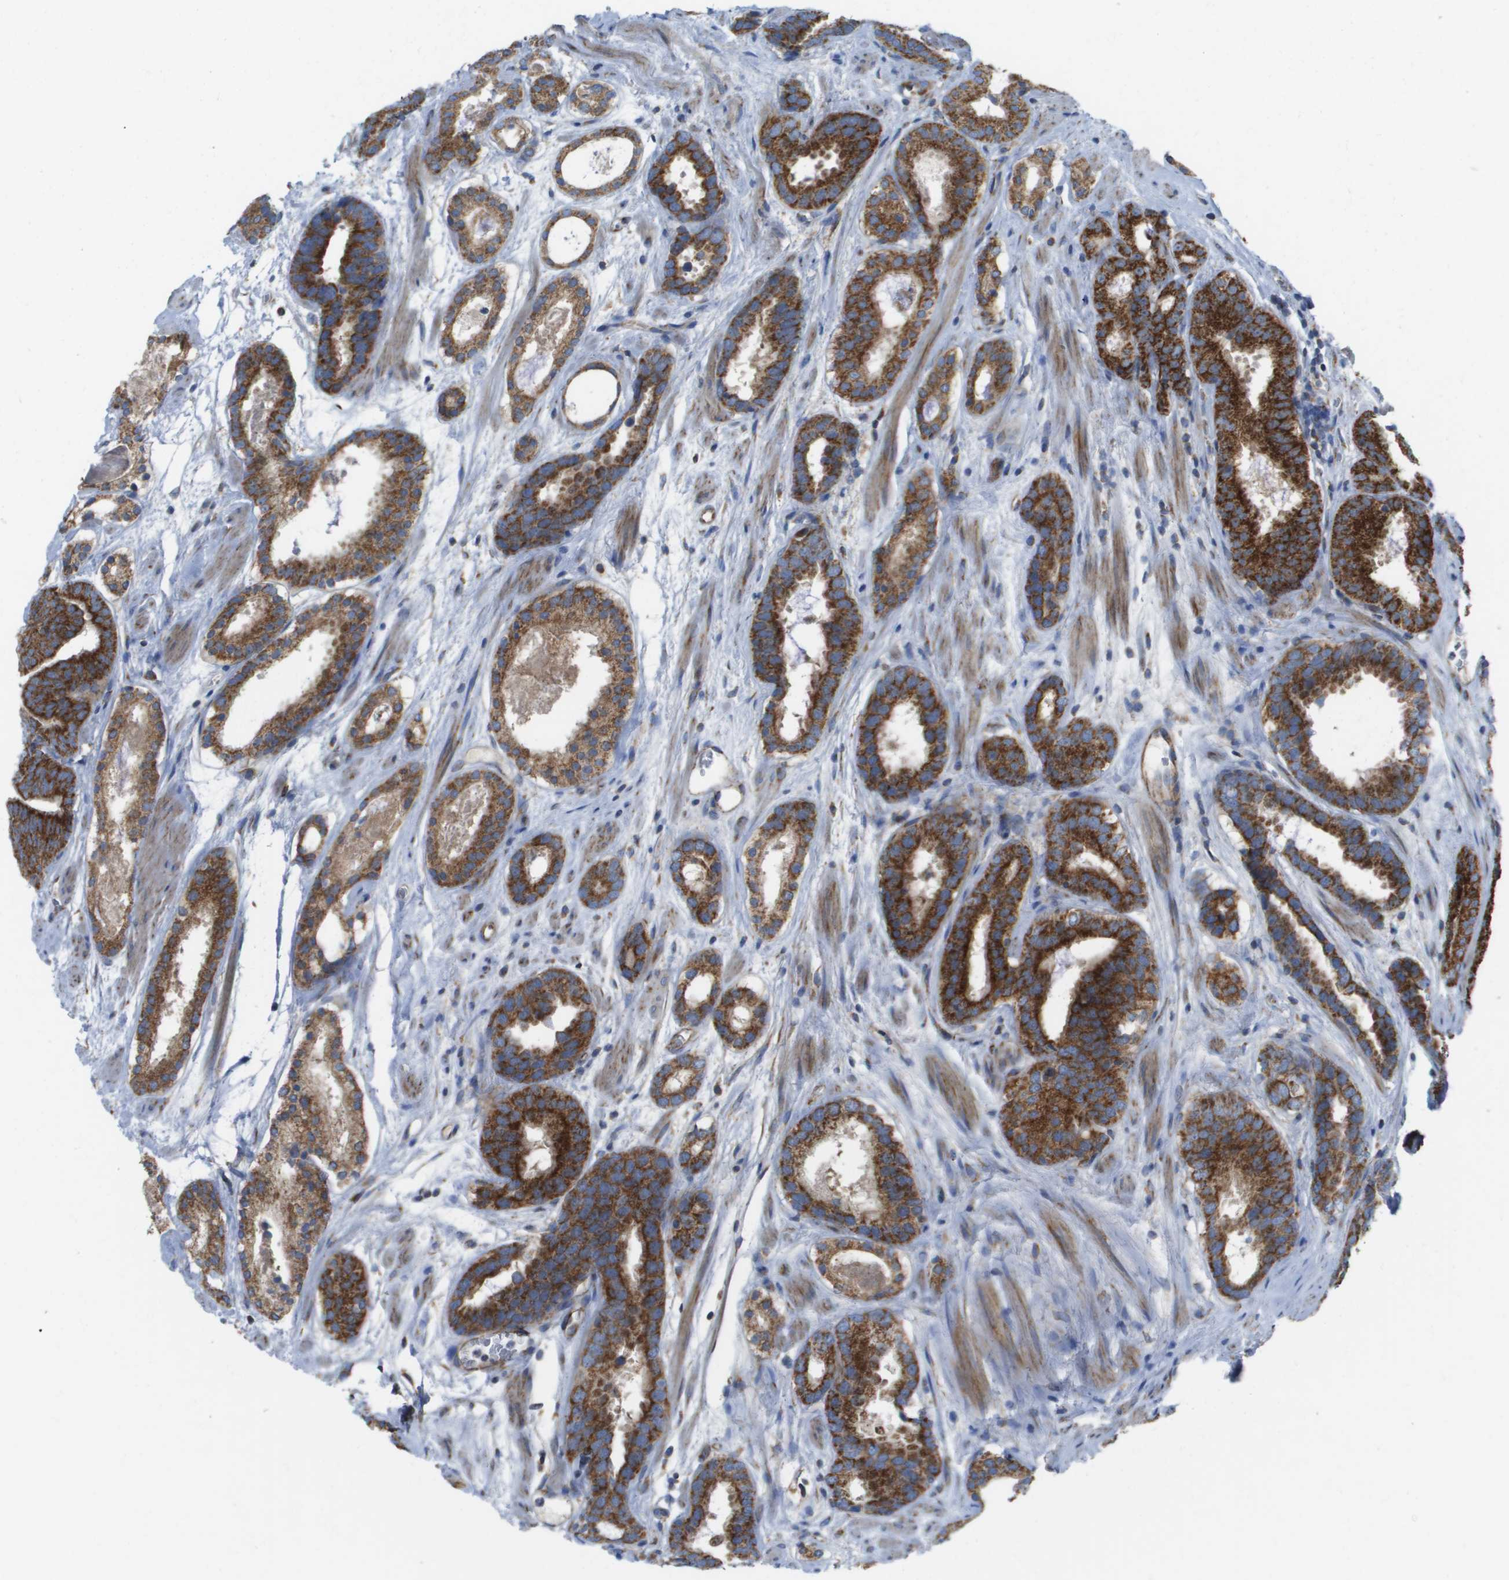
{"staining": {"intensity": "strong", "quantity": ">75%", "location": "cytoplasmic/membranous"}, "tissue": "prostate cancer", "cell_type": "Tumor cells", "image_type": "cancer", "snomed": [{"axis": "morphology", "description": "Adenocarcinoma, Low grade"}, {"axis": "topography", "description": "Prostate"}], "caption": "IHC histopathology image of neoplastic tissue: prostate low-grade adenocarcinoma stained using immunohistochemistry (IHC) demonstrates high levels of strong protein expression localized specifically in the cytoplasmic/membranous of tumor cells, appearing as a cytoplasmic/membranous brown color.", "gene": "FIS1", "patient": {"sex": "male", "age": 69}}